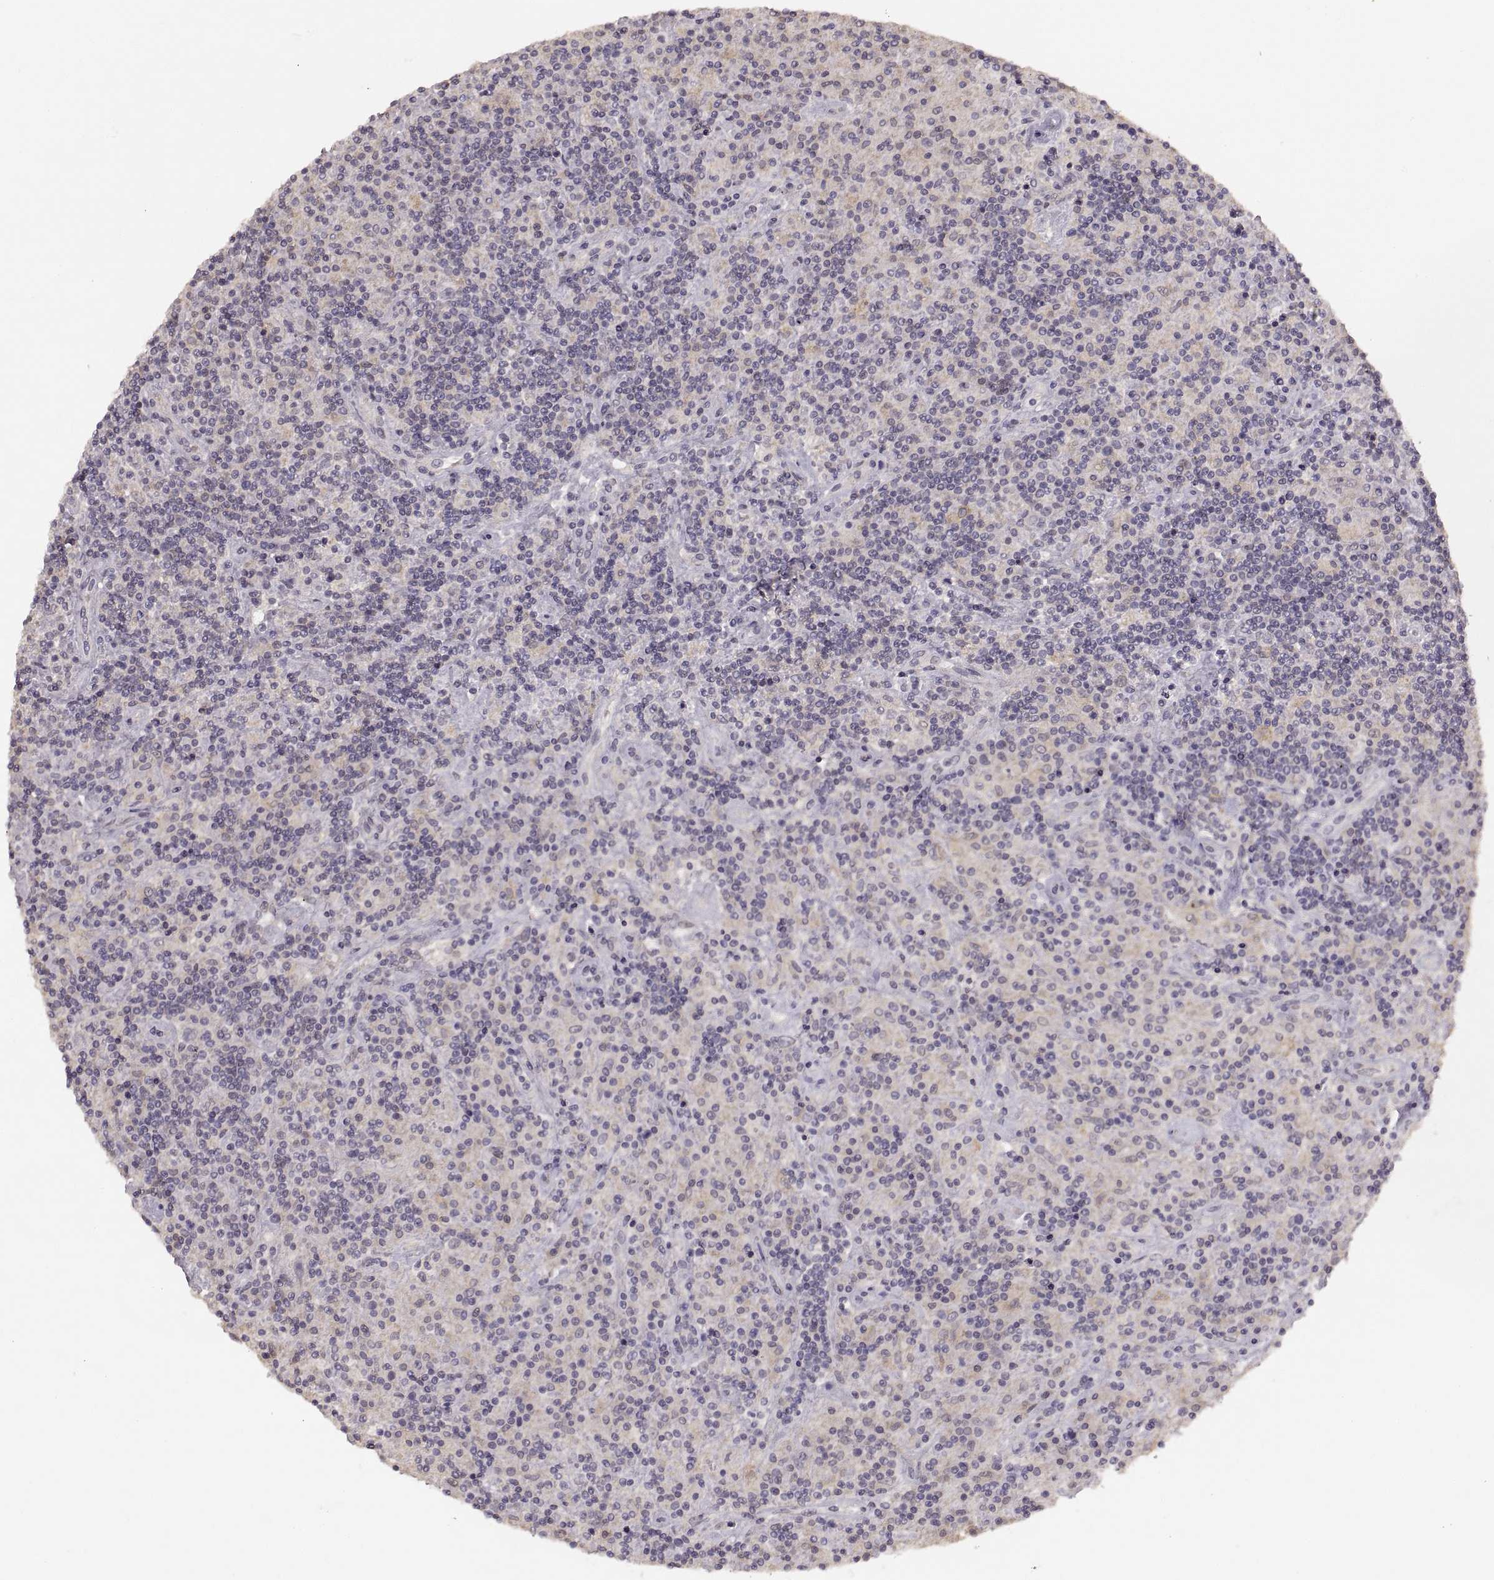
{"staining": {"intensity": "negative", "quantity": "none", "location": "none"}, "tissue": "lymphoma", "cell_type": "Tumor cells", "image_type": "cancer", "snomed": [{"axis": "morphology", "description": "Hodgkin's disease, NOS"}, {"axis": "topography", "description": "Lymph node"}], "caption": "Tumor cells are negative for protein expression in human Hodgkin's disease. Brightfield microscopy of immunohistochemistry (IHC) stained with DAB (3,3'-diaminobenzidine) (brown) and hematoxylin (blue), captured at high magnification.", "gene": "LAMC2", "patient": {"sex": "male", "age": 70}}